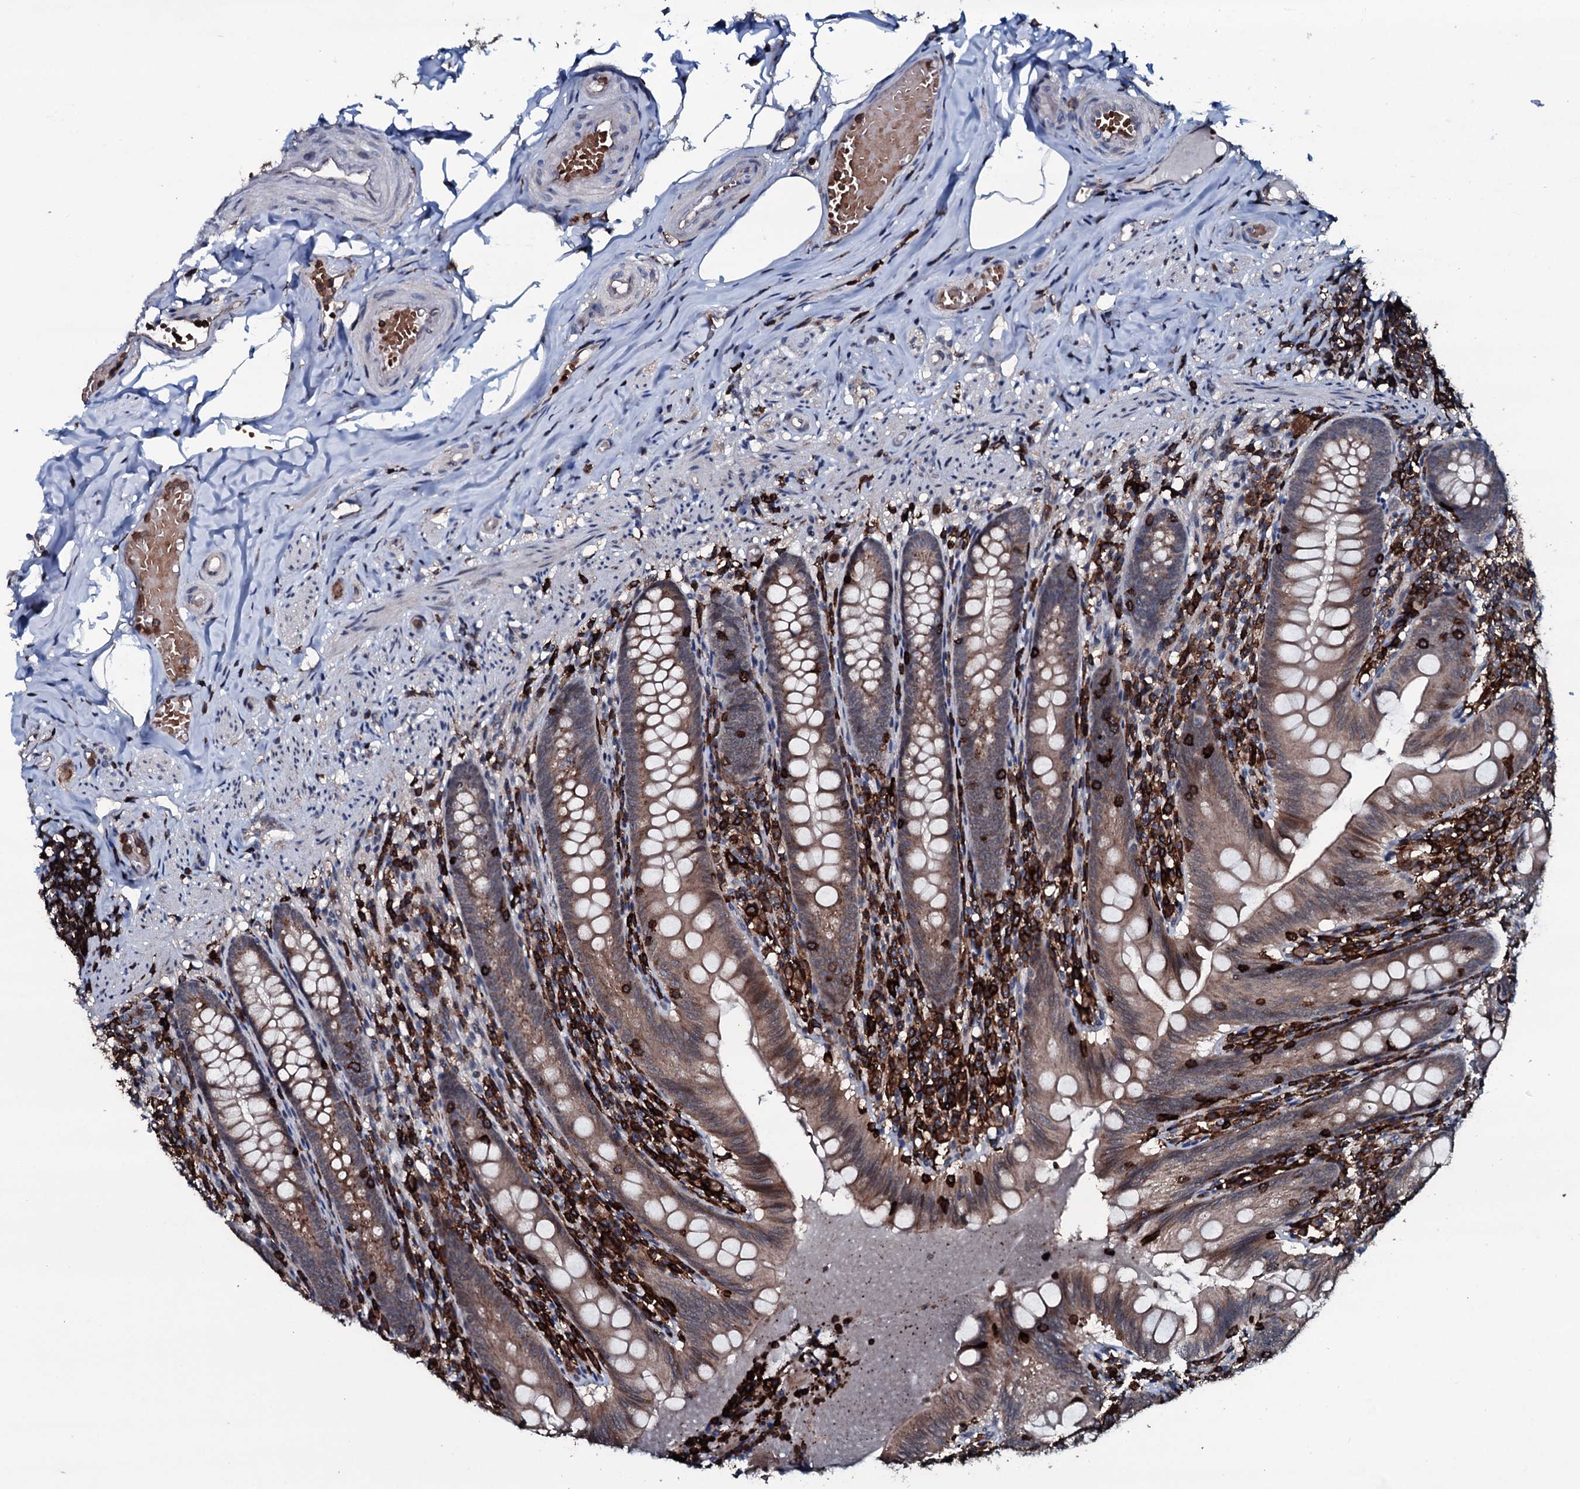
{"staining": {"intensity": "moderate", "quantity": ">75%", "location": "cytoplasmic/membranous"}, "tissue": "appendix", "cell_type": "Glandular cells", "image_type": "normal", "snomed": [{"axis": "morphology", "description": "Normal tissue, NOS"}, {"axis": "topography", "description": "Appendix"}], "caption": "Protein staining displays moderate cytoplasmic/membranous staining in about >75% of glandular cells in normal appendix.", "gene": "OGFOD2", "patient": {"sex": "male", "age": 55}}